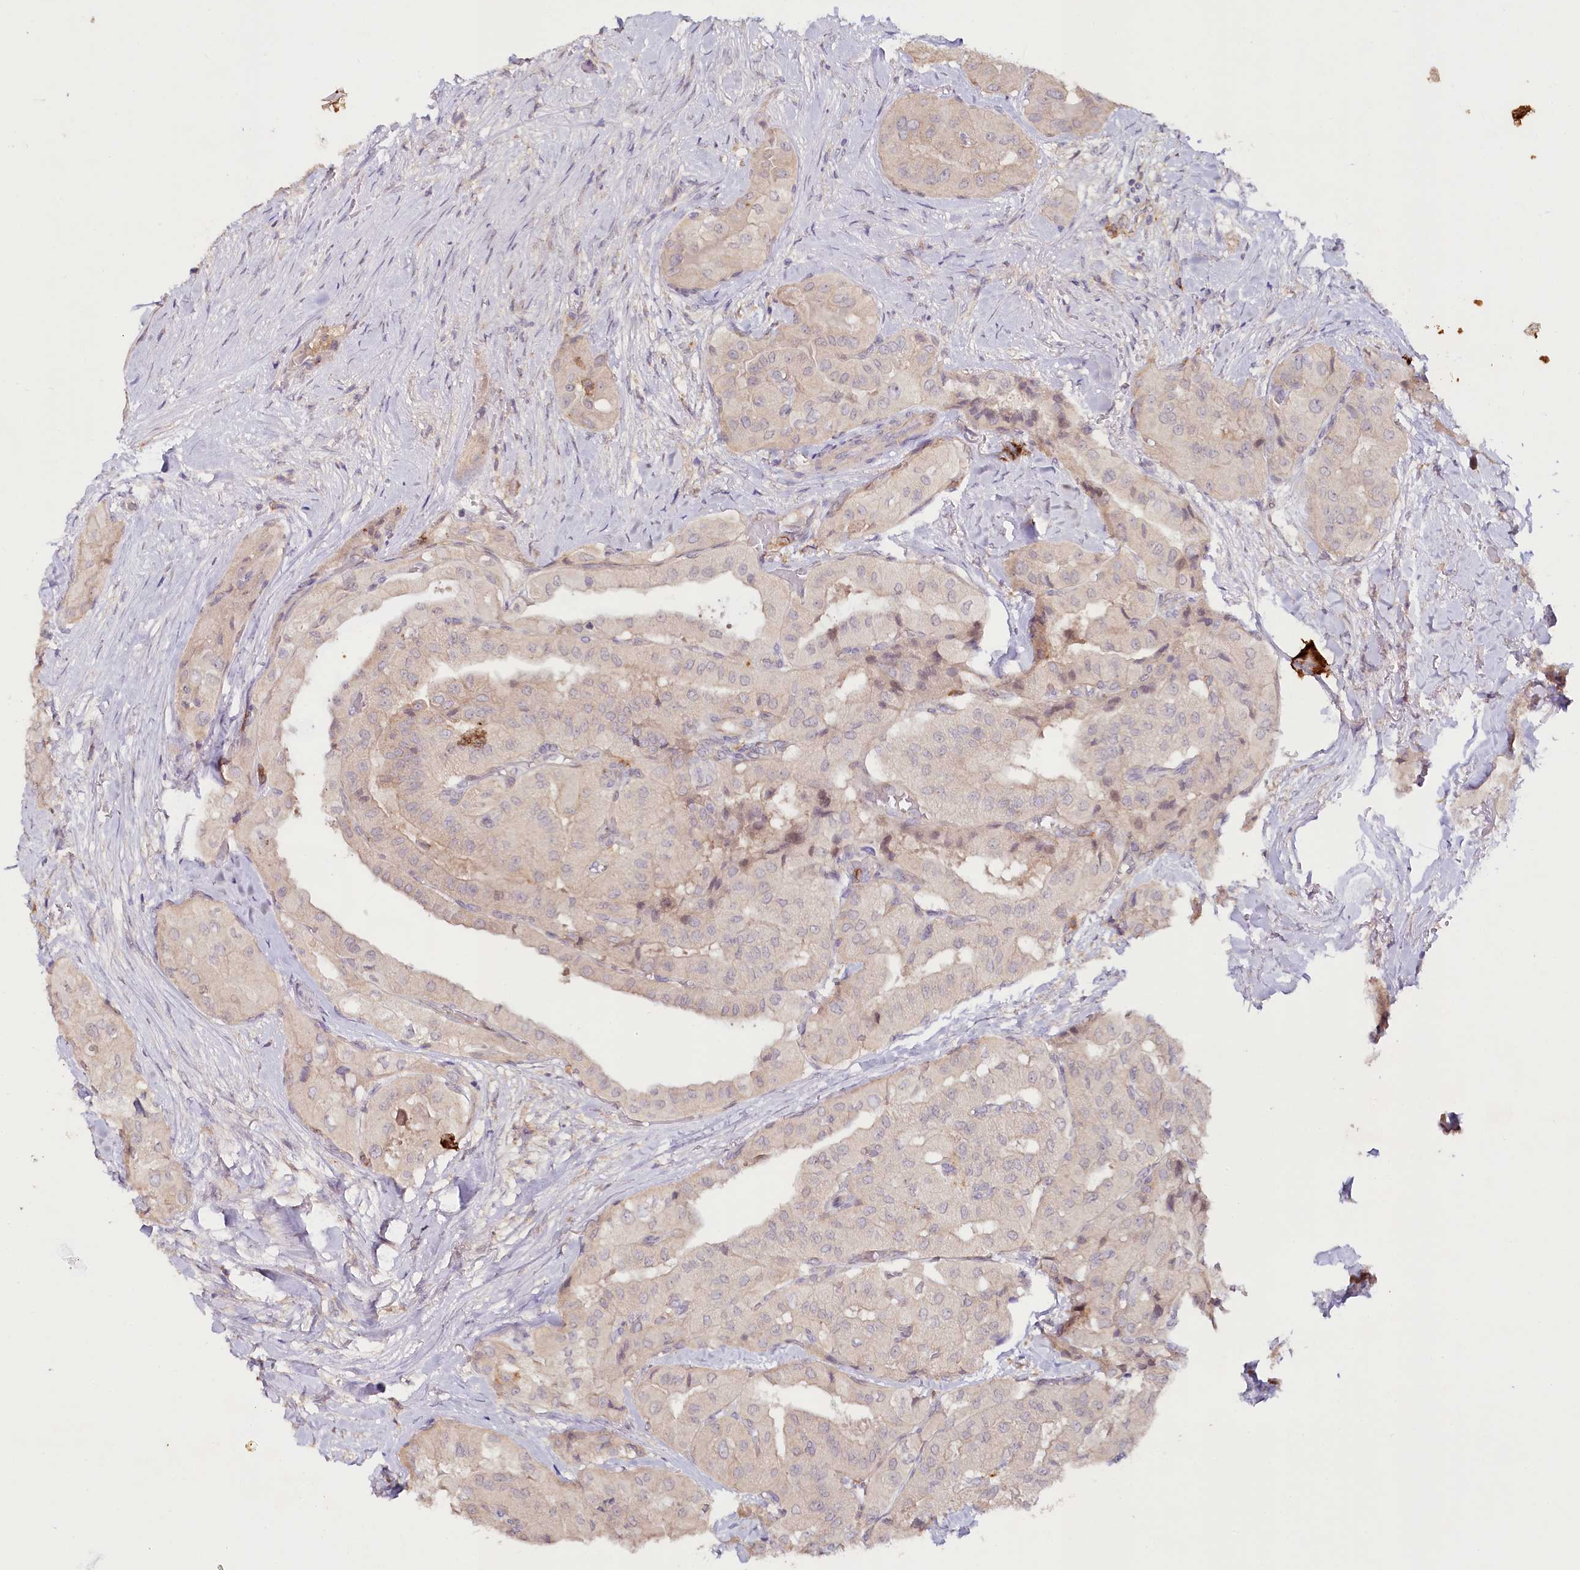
{"staining": {"intensity": "negative", "quantity": "none", "location": "none"}, "tissue": "thyroid cancer", "cell_type": "Tumor cells", "image_type": "cancer", "snomed": [{"axis": "morphology", "description": "Papillary adenocarcinoma, NOS"}, {"axis": "topography", "description": "Thyroid gland"}], "caption": "Image shows no protein expression in tumor cells of papillary adenocarcinoma (thyroid) tissue.", "gene": "ALDH3B1", "patient": {"sex": "female", "age": 59}}